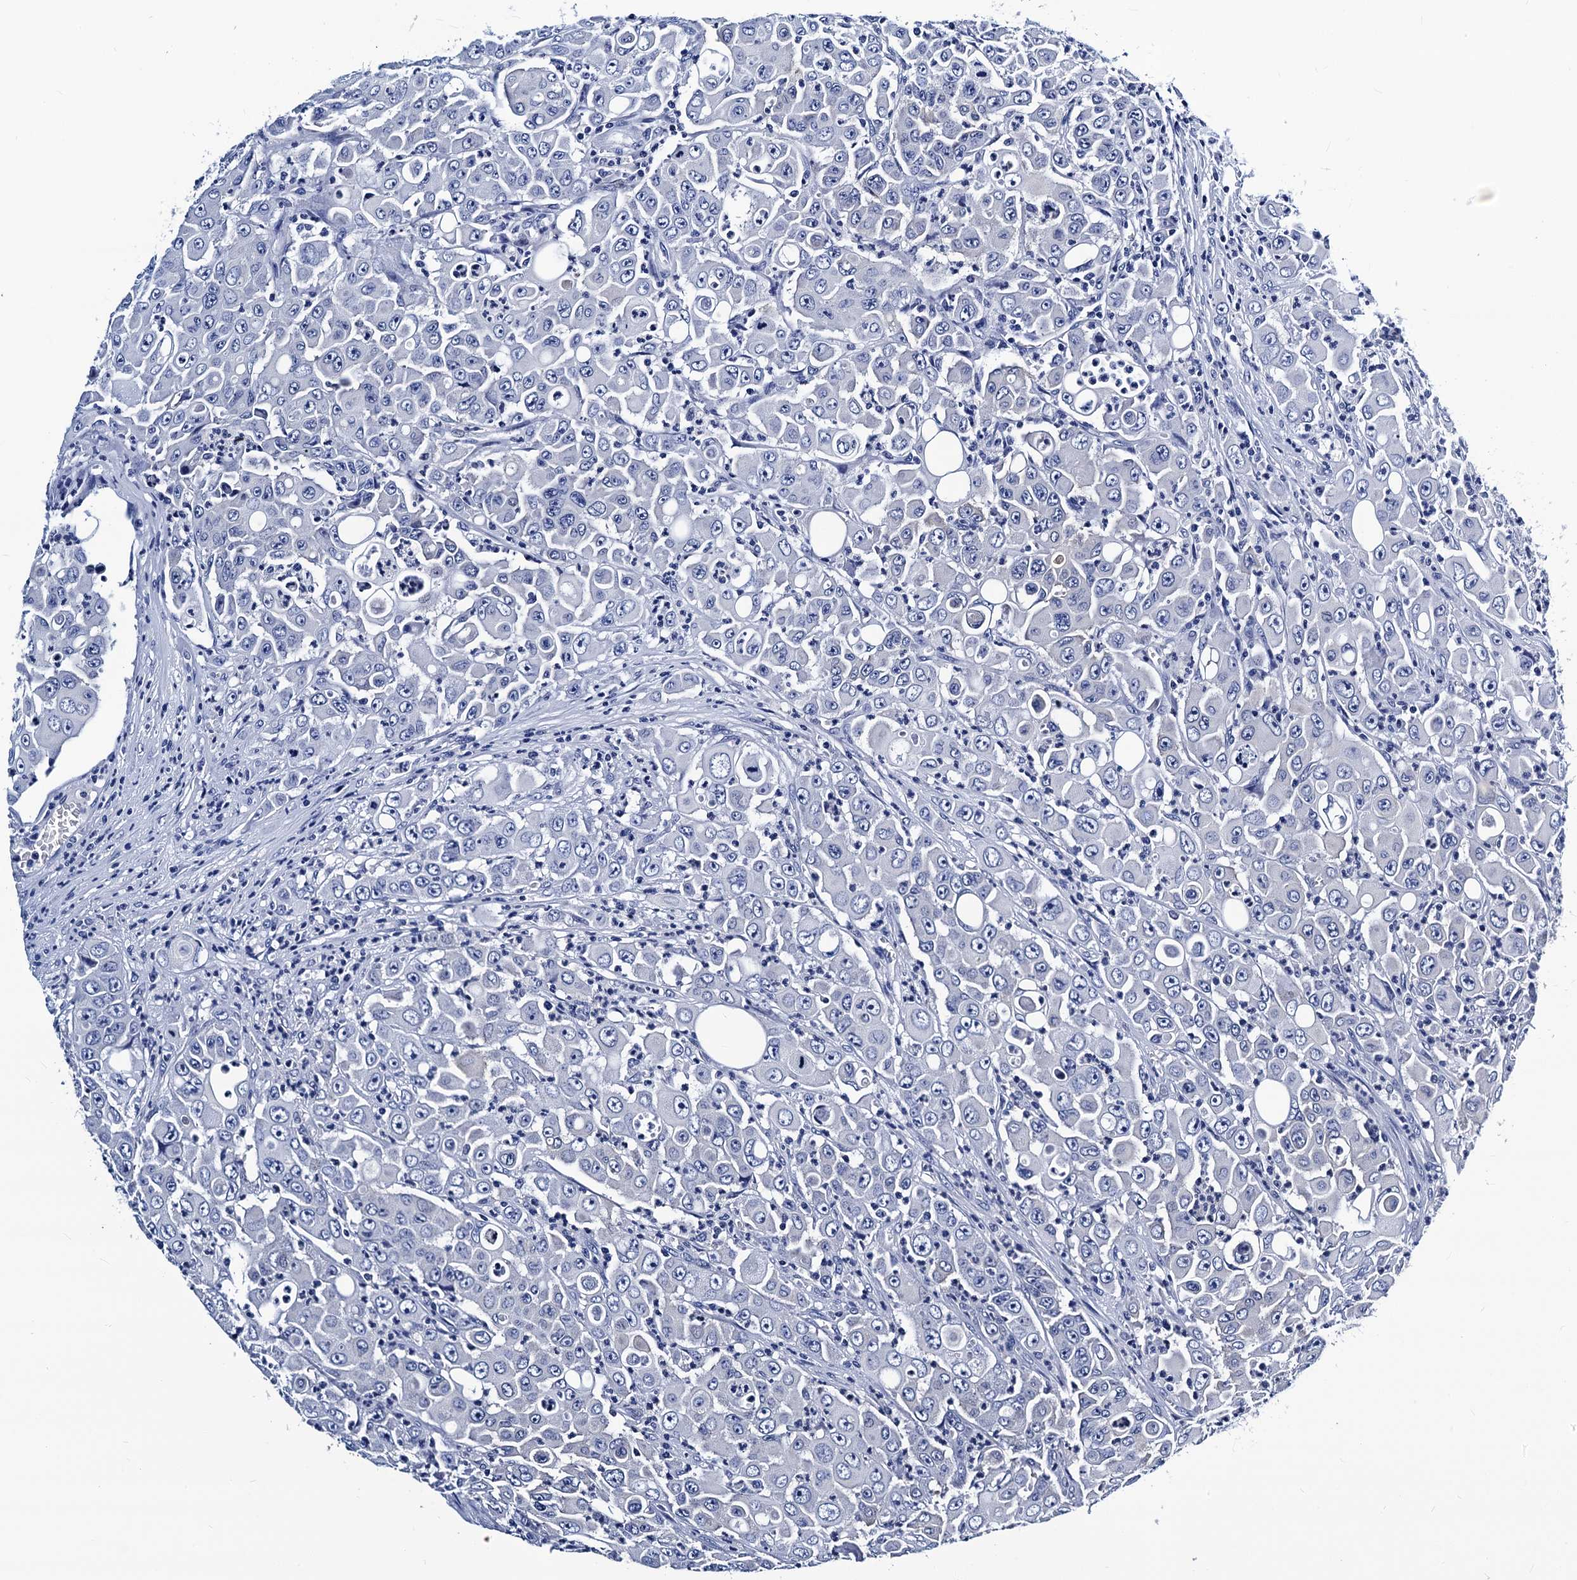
{"staining": {"intensity": "negative", "quantity": "none", "location": "none"}, "tissue": "colorectal cancer", "cell_type": "Tumor cells", "image_type": "cancer", "snomed": [{"axis": "morphology", "description": "Adenocarcinoma, NOS"}, {"axis": "topography", "description": "Colon"}], "caption": "DAB immunohistochemical staining of human colorectal cancer (adenocarcinoma) exhibits no significant positivity in tumor cells.", "gene": "LRRC30", "patient": {"sex": "male", "age": 51}}